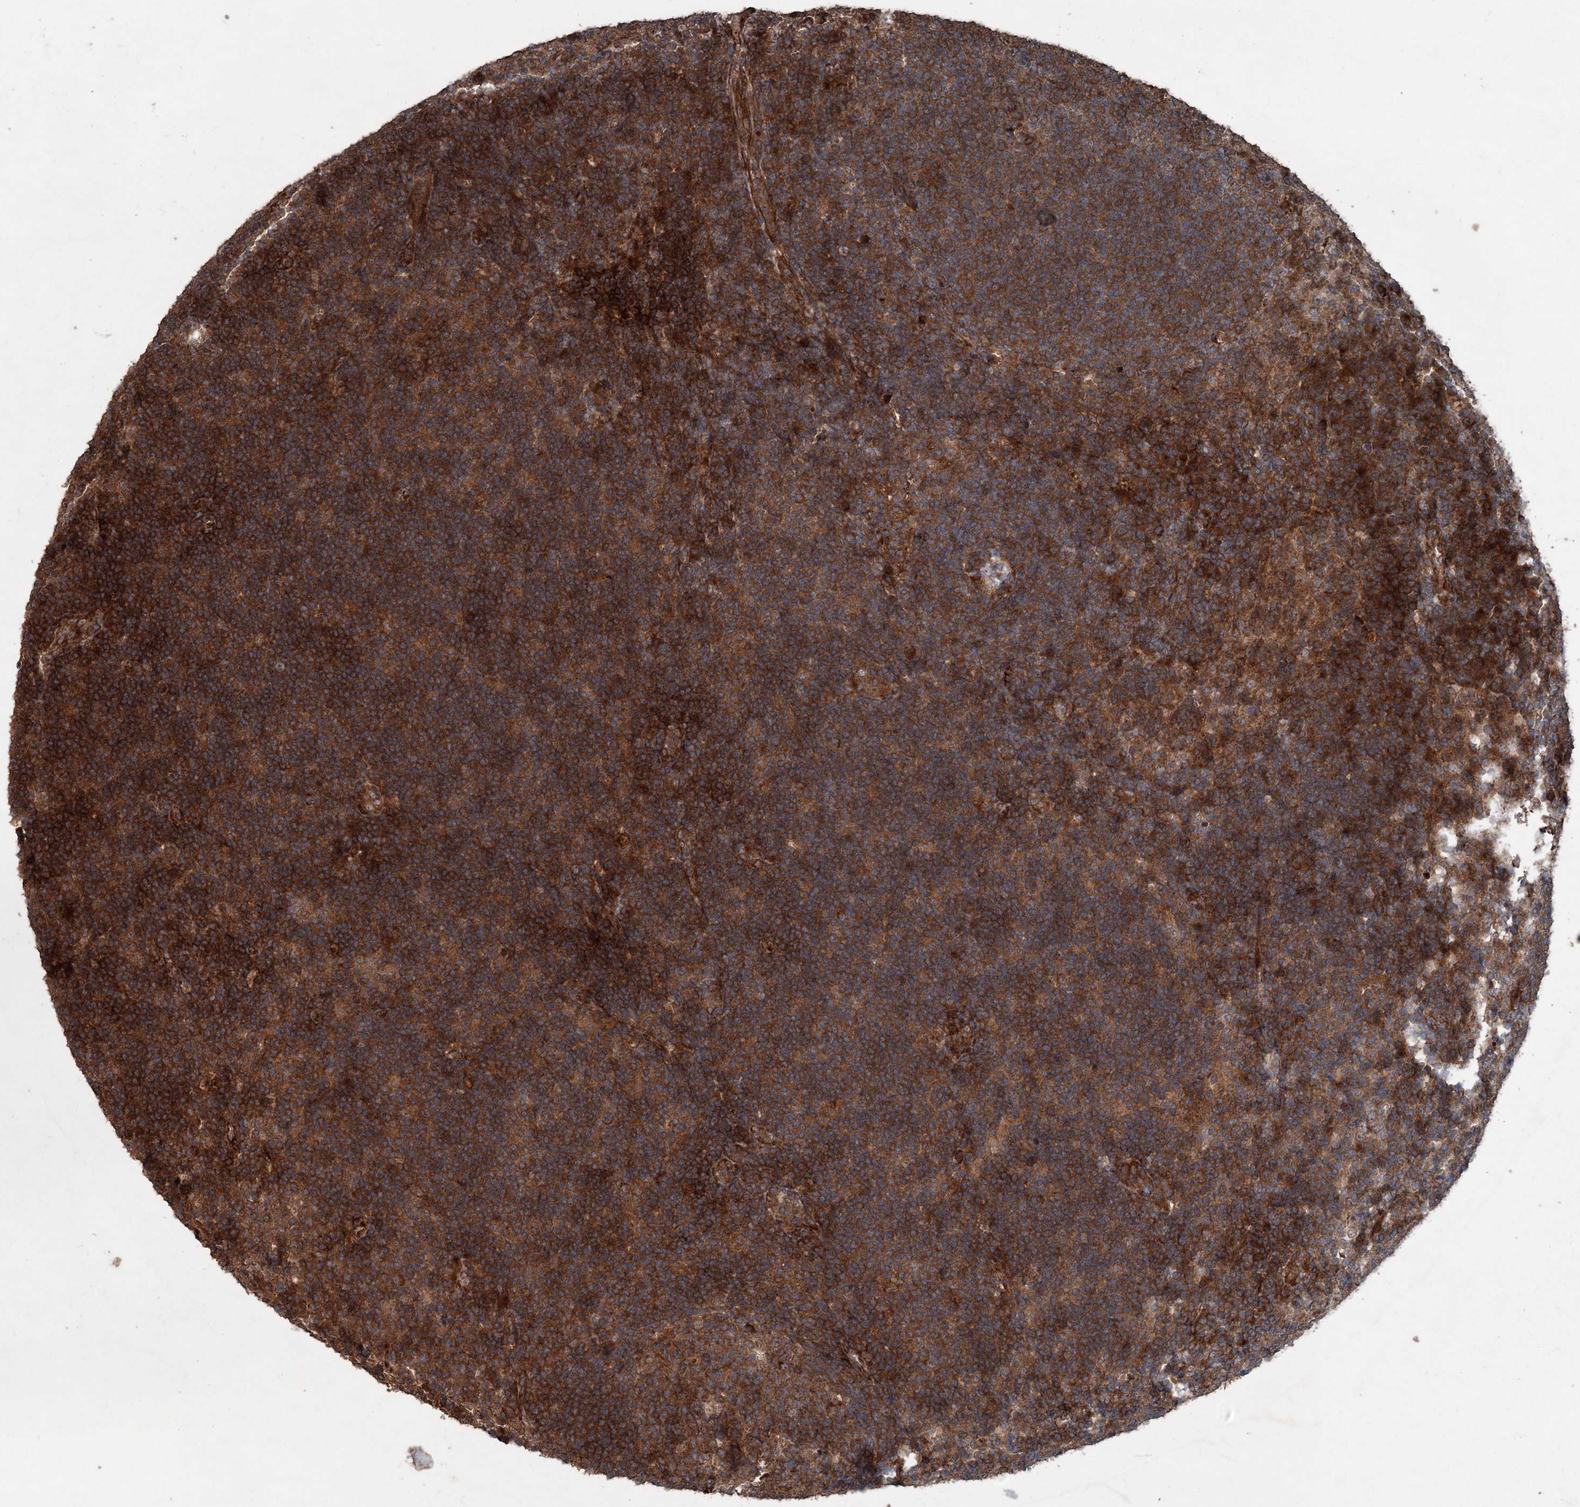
{"staining": {"intensity": "strong", "quantity": "25%-75%", "location": "cytoplasmic/membranous"}, "tissue": "lymph node", "cell_type": "Non-germinal center cells", "image_type": "normal", "snomed": [{"axis": "morphology", "description": "Normal tissue, NOS"}, {"axis": "topography", "description": "Lymph node"}], "caption": "A high-resolution image shows immunohistochemistry (IHC) staining of normal lymph node, which demonstrates strong cytoplasmic/membranous staining in about 25%-75% of non-germinal center cells.", "gene": "ALAS1", "patient": {"sex": "female", "age": 70}}